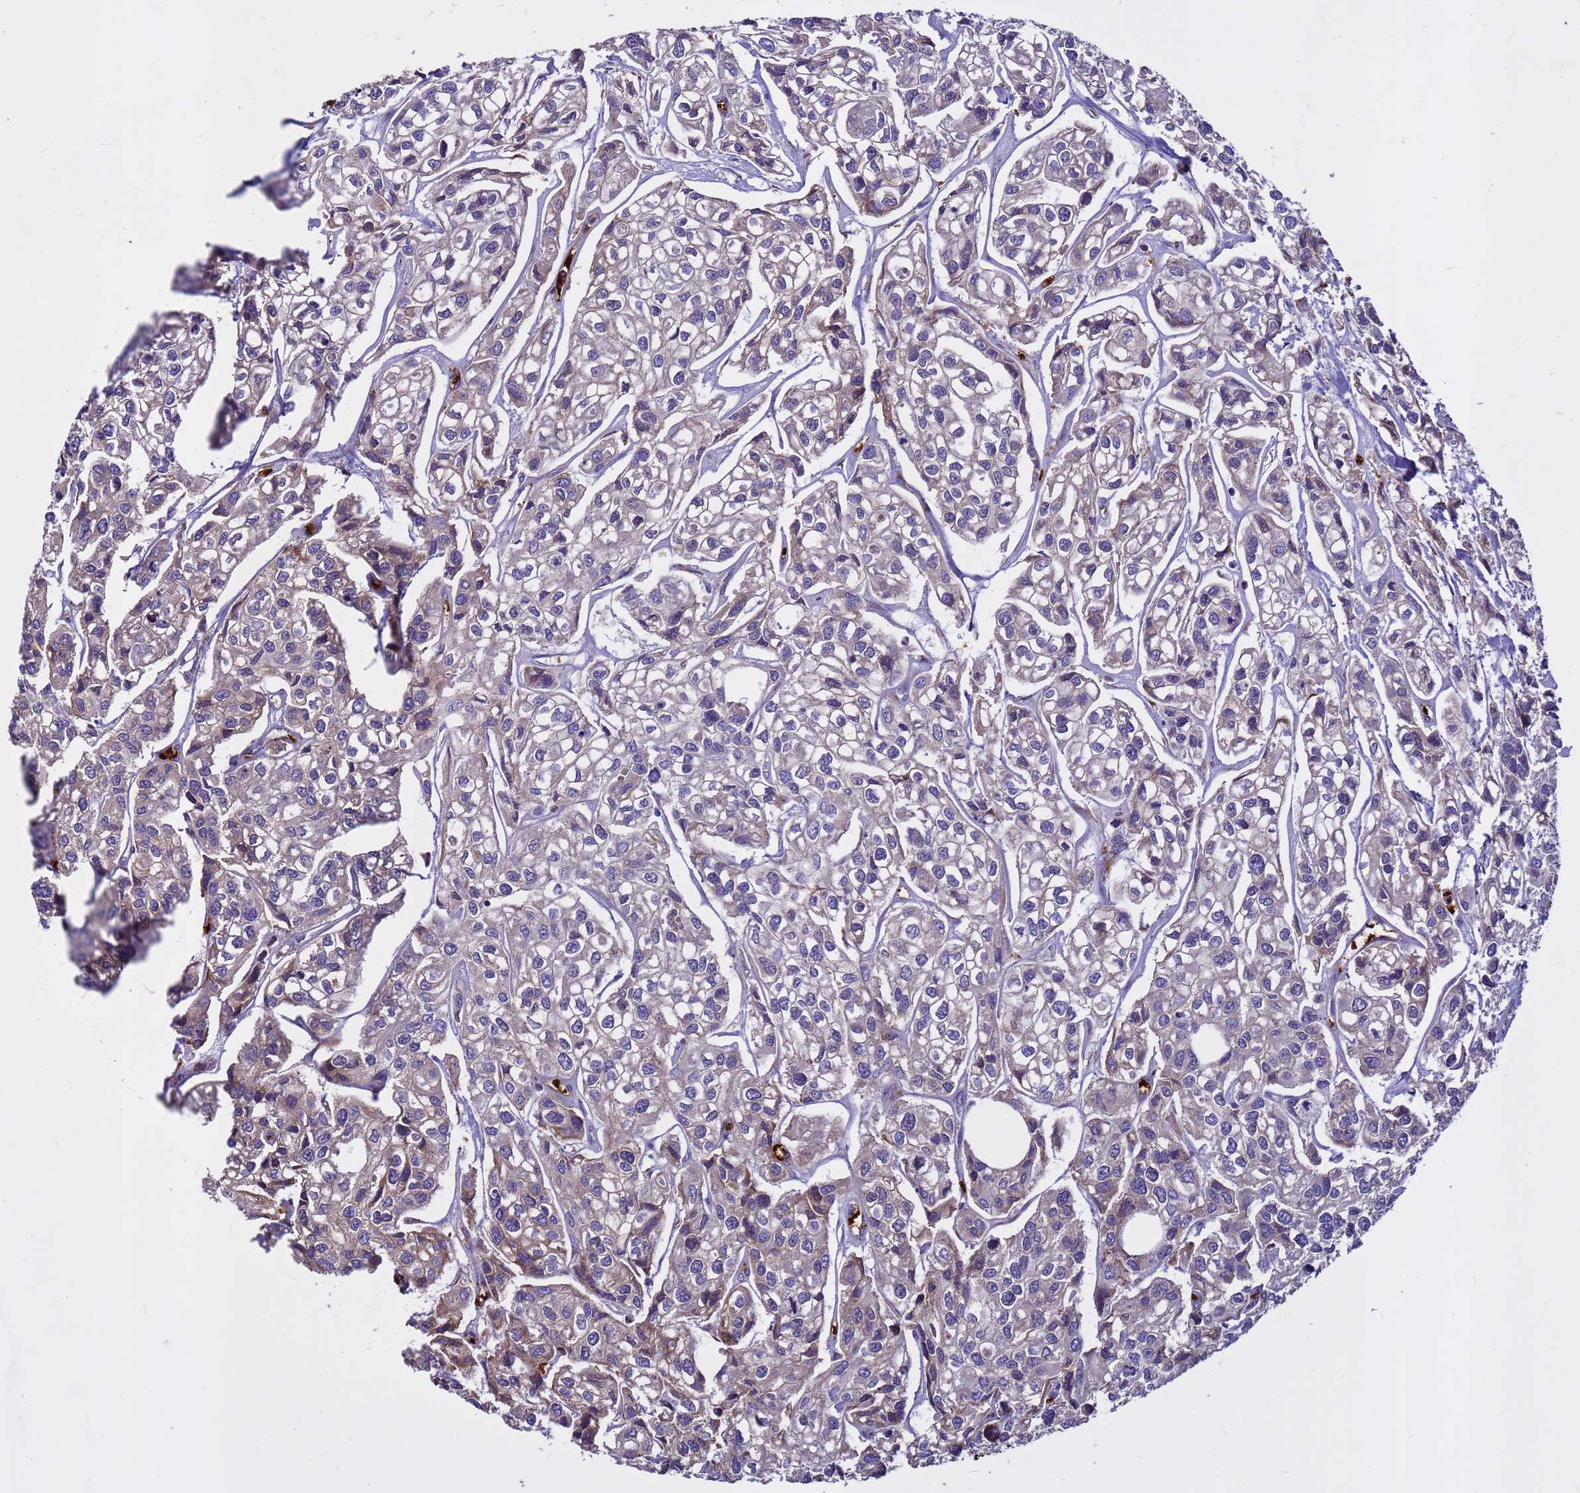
{"staining": {"intensity": "weak", "quantity": "<25%", "location": "cytoplasmic/membranous"}, "tissue": "urothelial cancer", "cell_type": "Tumor cells", "image_type": "cancer", "snomed": [{"axis": "morphology", "description": "Urothelial carcinoma, High grade"}, {"axis": "topography", "description": "Urinary bladder"}], "caption": "DAB immunohistochemical staining of urothelial cancer exhibits no significant positivity in tumor cells.", "gene": "ZNF669", "patient": {"sex": "male", "age": 67}}